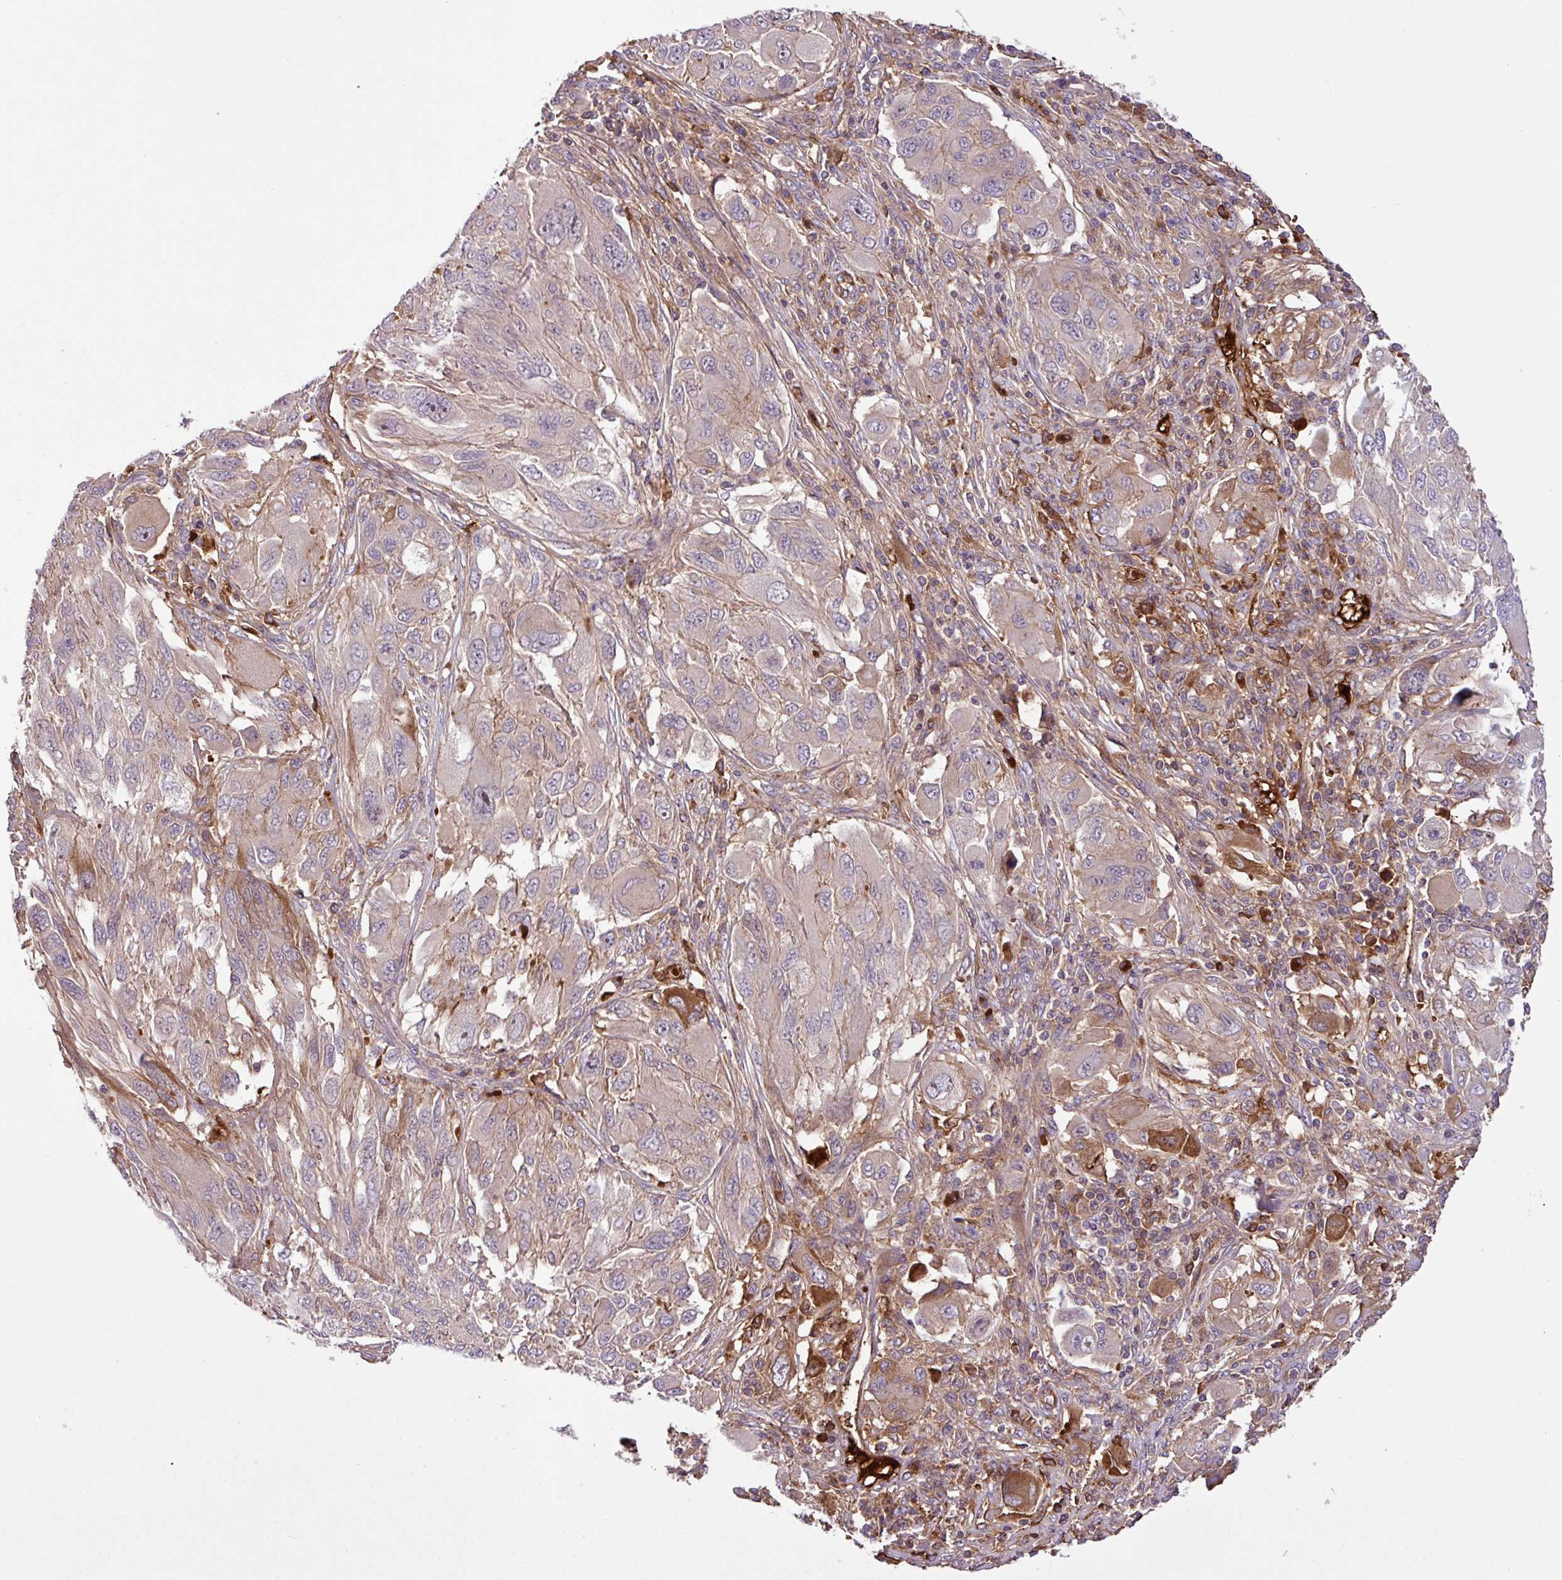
{"staining": {"intensity": "weak", "quantity": "25%-75%", "location": "cytoplasmic/membranous"}, "tissue": "melanoma", "cell_type": "Tumor cells", "image_type": "cancer", "snomed": [{"axis": "morphology", "description": "Malignant melanoma, NOS"}, {"axis": "topography", "description": "Skin"}], "caption": "A high-resolution micrograph shows IHC staining of malignant melanoma, which exhibits weak cytoplasmic/membranous positivity in about 25%-75% of tumor cells.", "gene": "ZNF266", "patient": {"sex": "female", "age": 91}}